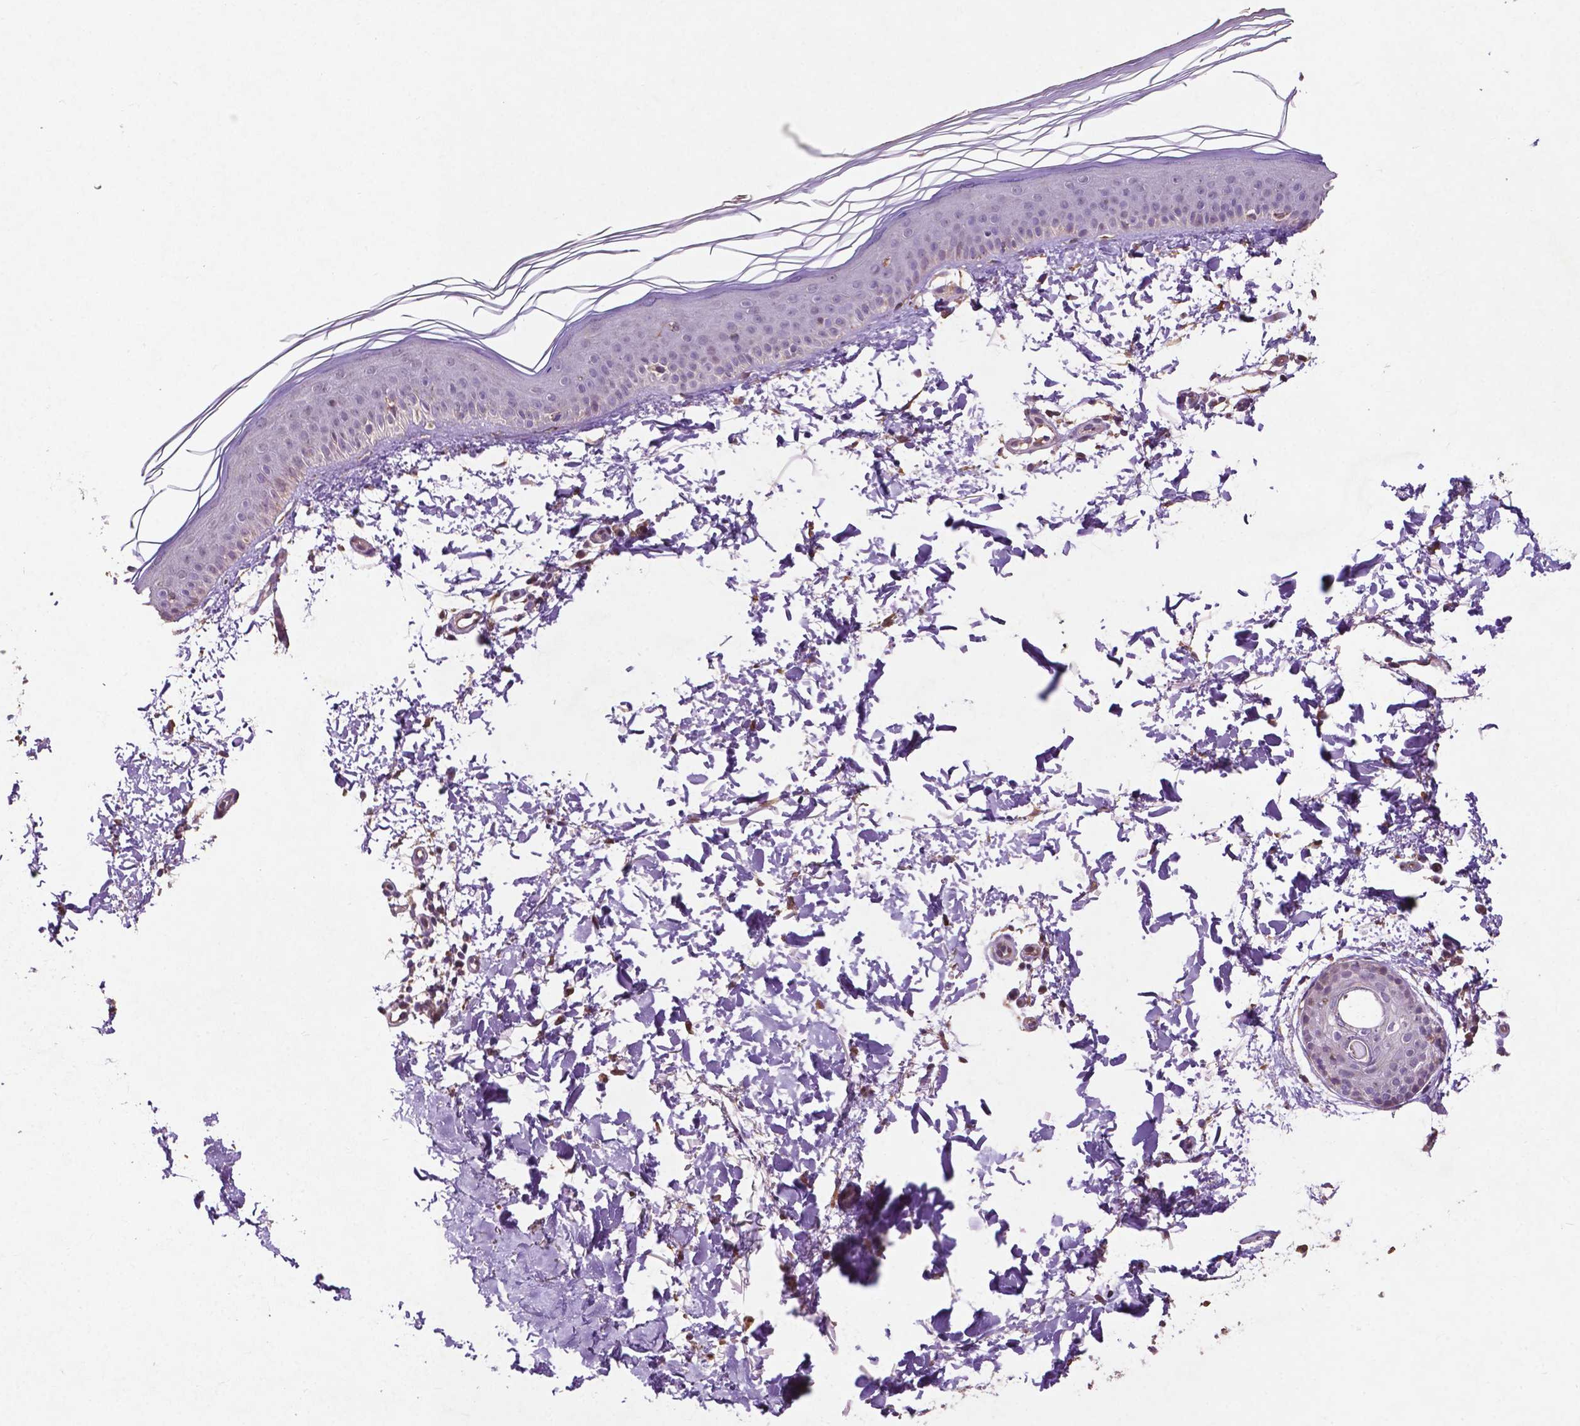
{"staining": {"intensity": "negative", "quantity": "none", "location": "none"}, "tissue": "skin", "cell_type": "Fibroblasts", "image_type": "normal", "snomed": [{"axis": "morphology", "description": "Normal tissue, NOS"}, {"axis": "topography", "description": "Skin"}], "caption": "An image of skin stained for a protein reveals no brown staining in fibroblasts. (IHC, brightfield microscopy, high magnification).", "gene": "MBTPS1", "patient": {"sex": "female", "age": 62}}